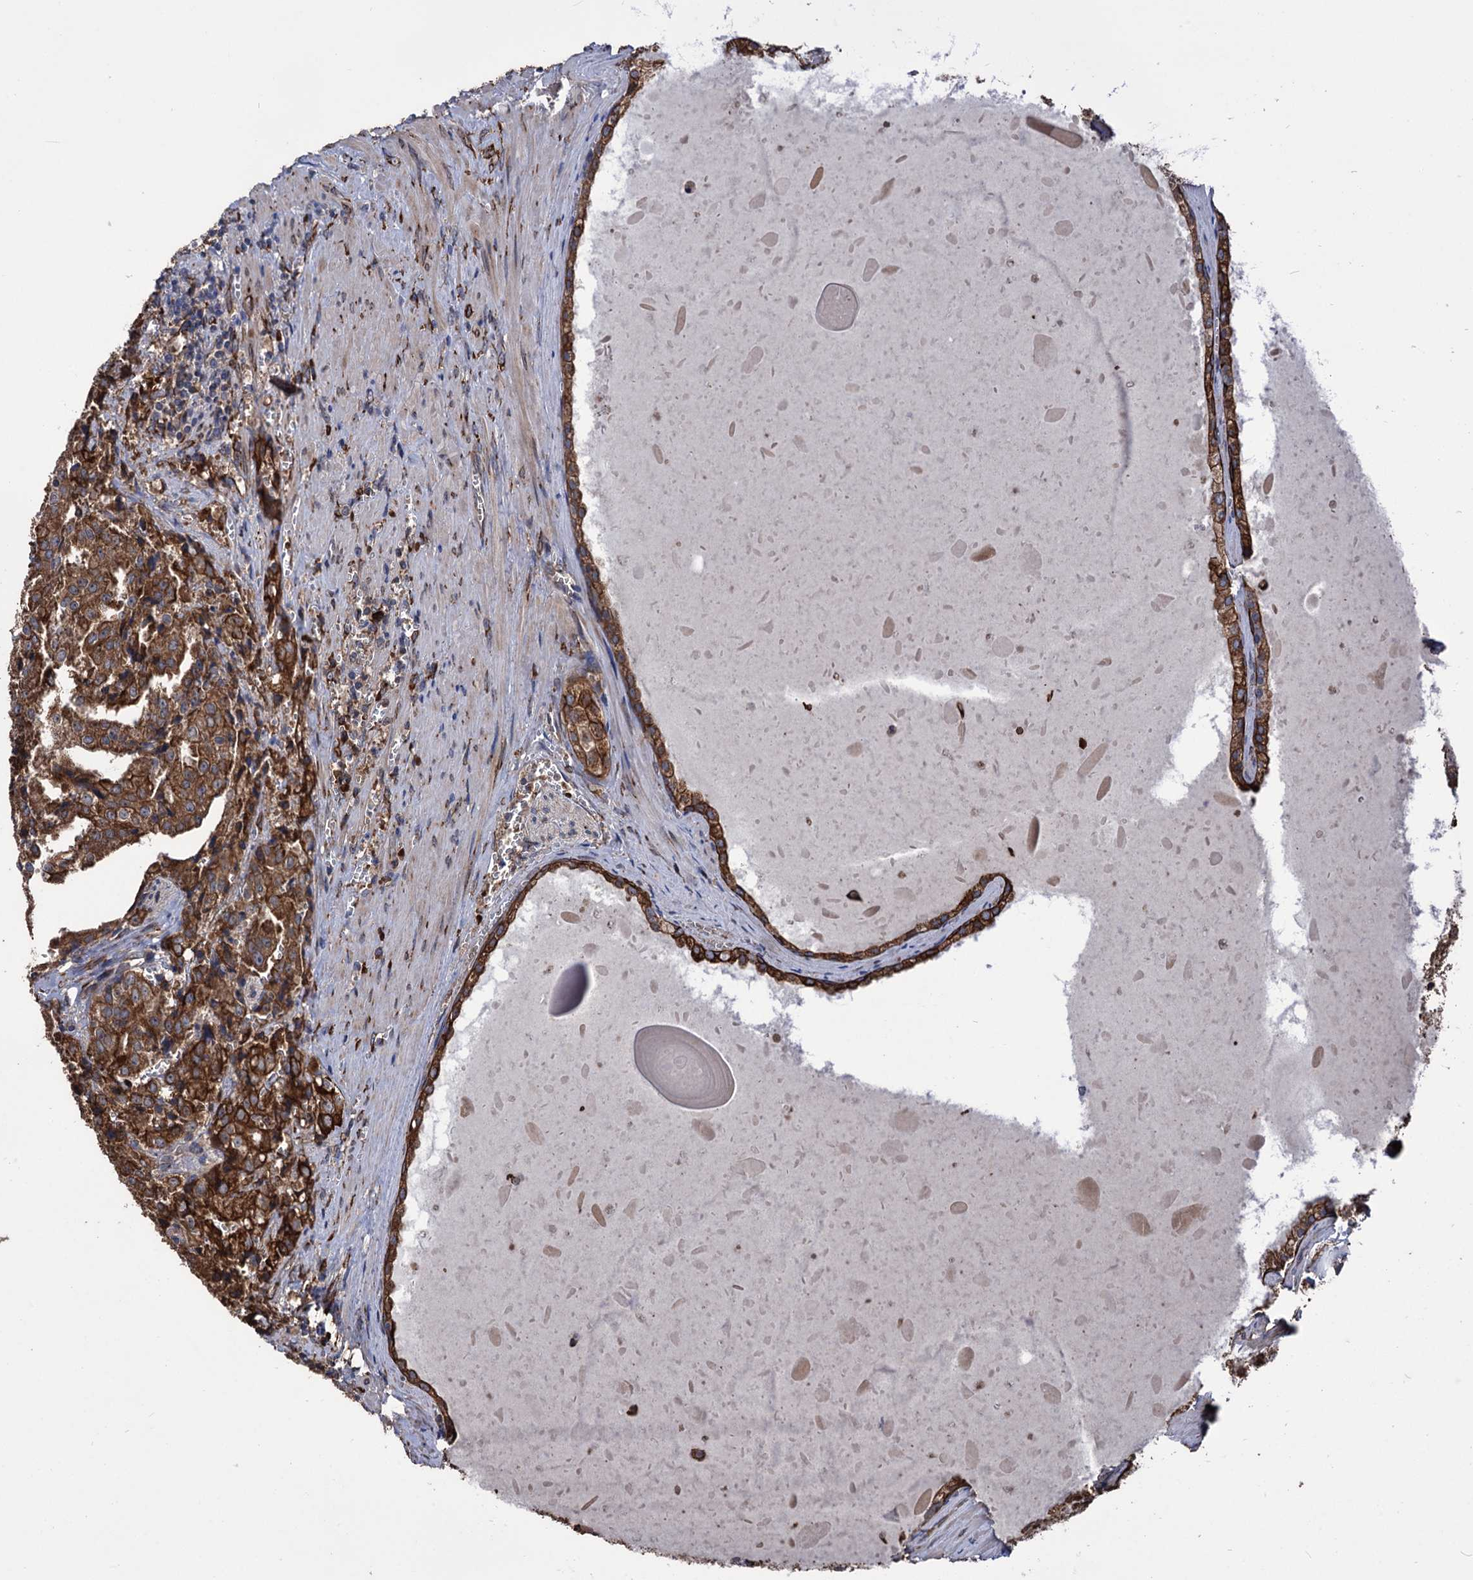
{"staining": {"intensity": "strong", "quantity": ">75%", "location": "cytoplasmic/membranous"}, "tissue": "prostate cancer", "cell_type": "Tumor cells", "image_type": "cancer", "snomed": [{"axis": "morphology", "description": "Adenocarcinoma, High grade"}, {"axis": "topography", "description": "Prostate"}], "caption": "Protein staining by IHC shows strong cytoplasmic/membranous staining in about >75% of tumor cells in high-grade adenocarcinoma (prostate).", "gene": "CDAN1", "patient": {"sex": "male", "age": 68}}